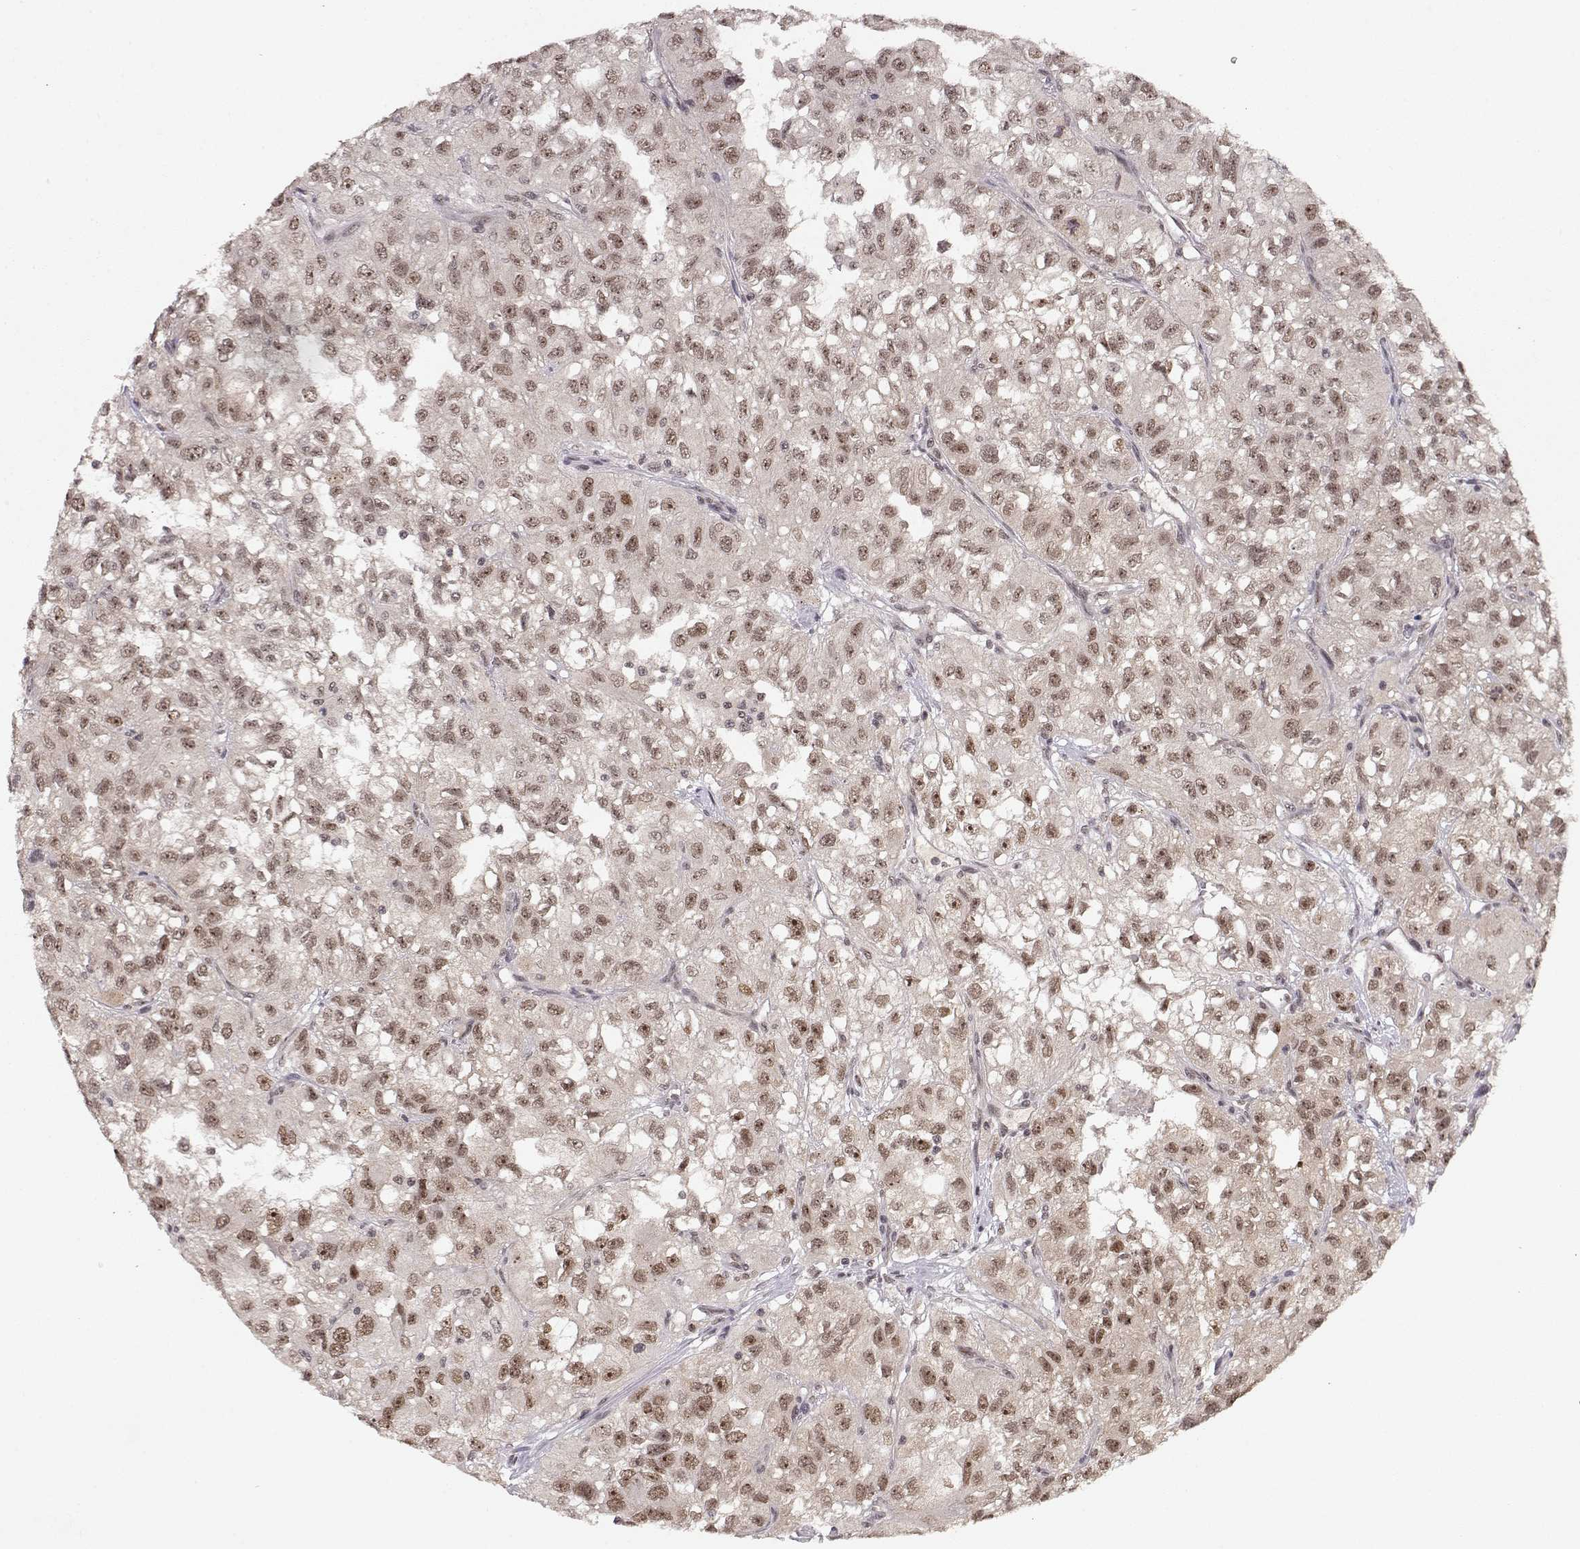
{"staining": {"intensity": "moderate", "quantity": ">75%", "location": "nuclear"}, "tissue": "renal cancer", "cell_type": "Tumor cells", "image_type": "cancer", "snomed": [{"axis": "morphology", "description": "Adenocarcinoma, NOS"}, {"axis": "topography", "description": "Kidney"}], "caption": "Protein staining of adenocarcinoma (renal) tissue reveals moderate nuclear positivity in approximately >75% of tumor cells.", "gene": "CSNK2A1", "patient": {"sex": "male", "age": 64}}